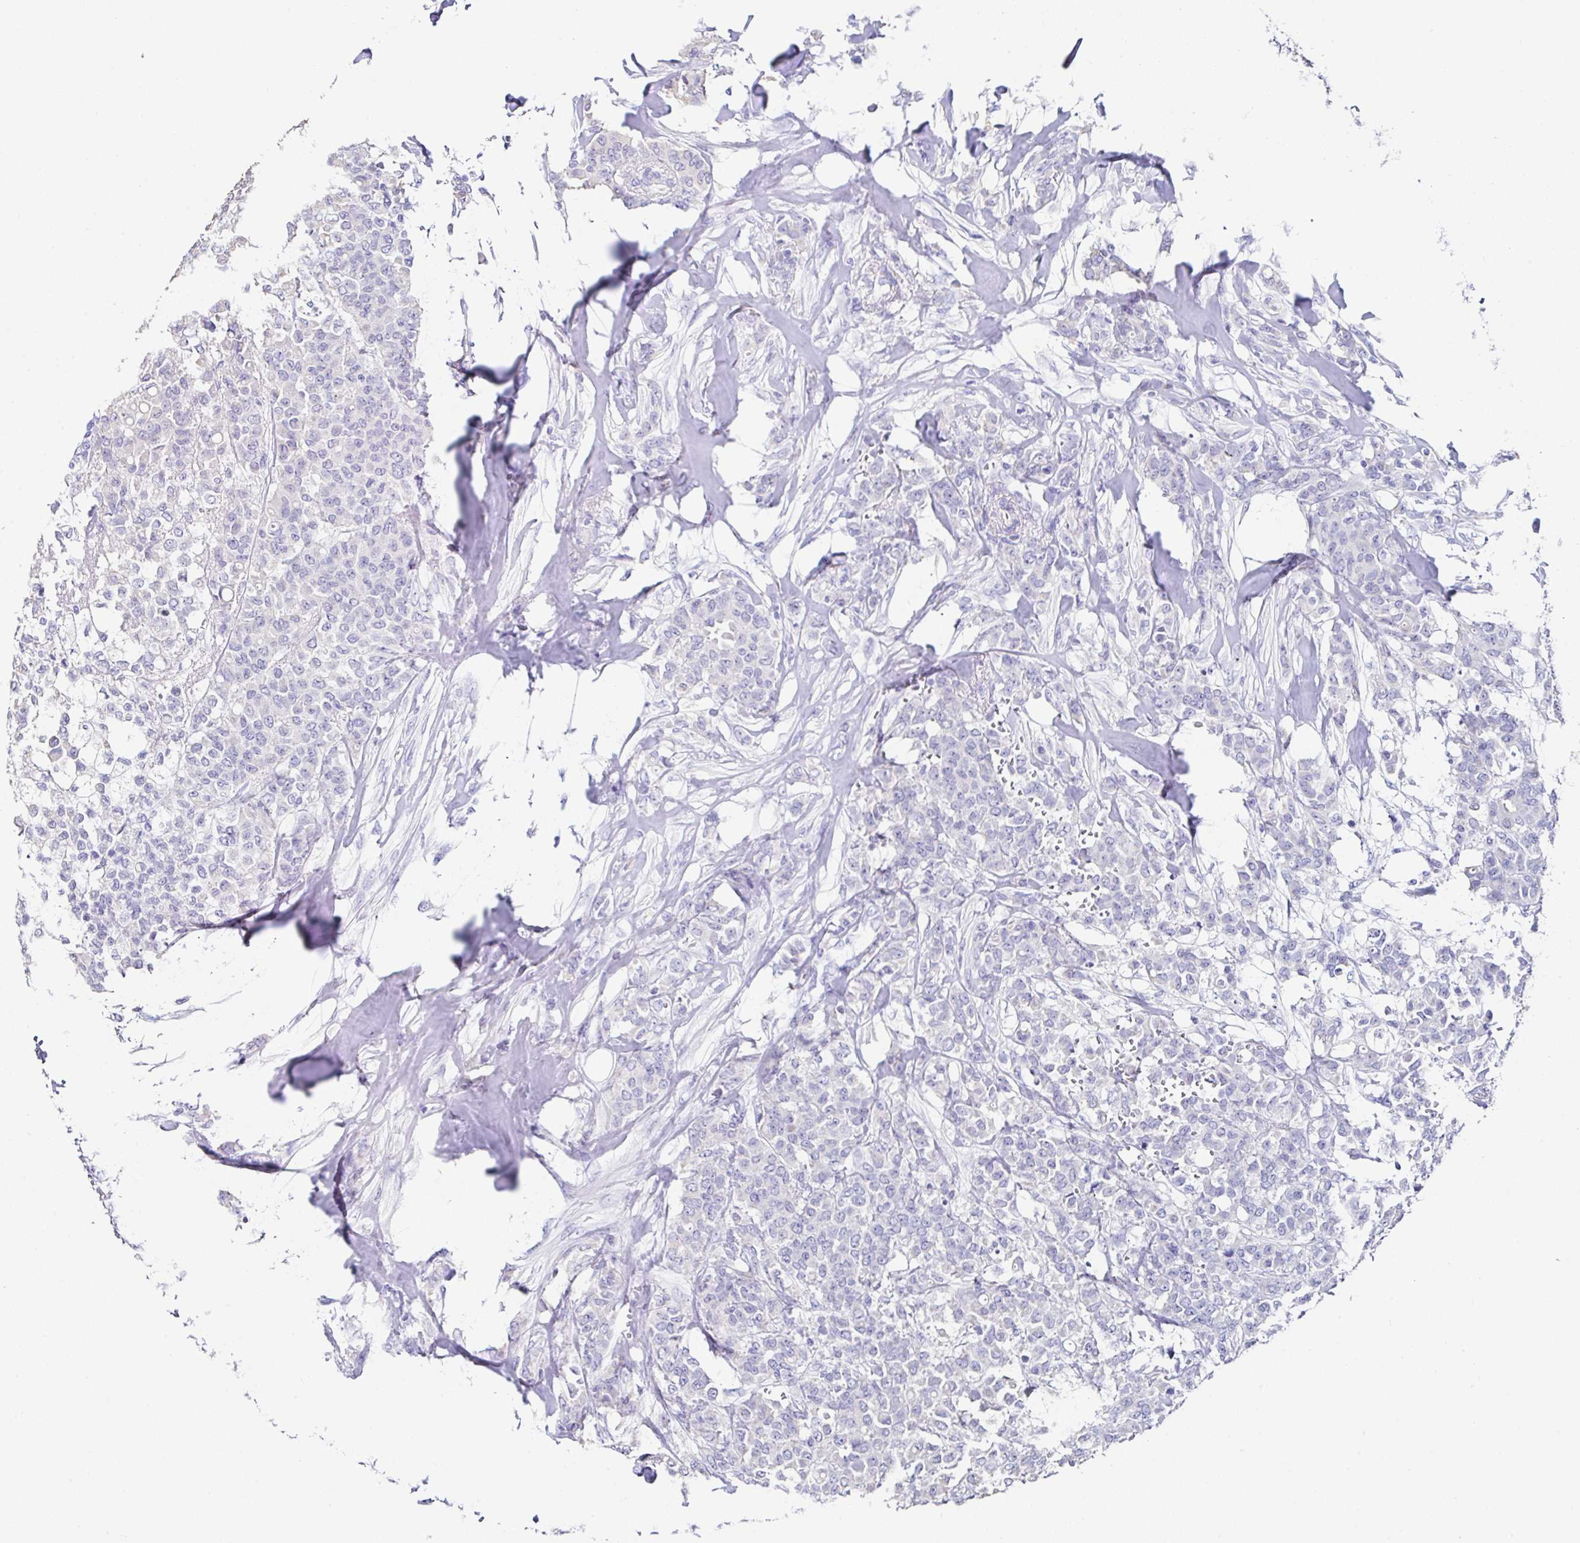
{"staining": {"intensity": "negative", "quantity": "none", "location": "none"}, "tissue": "breast cancer", "cell_type": "Tumor cells", "image_type": "cancer", "snomed": [{"axis": "morphology", "description": "Lobular carcinoma"}, {"axis": "topography", "description": "Breast"}], "caption": "This is a photomicrograph of IHC staining of lobular carcinoma (breast), which shows no positivity in tumor cells.", "gene": "TMPRSS11E", "patient": {"sex": "female", "age": 91}}